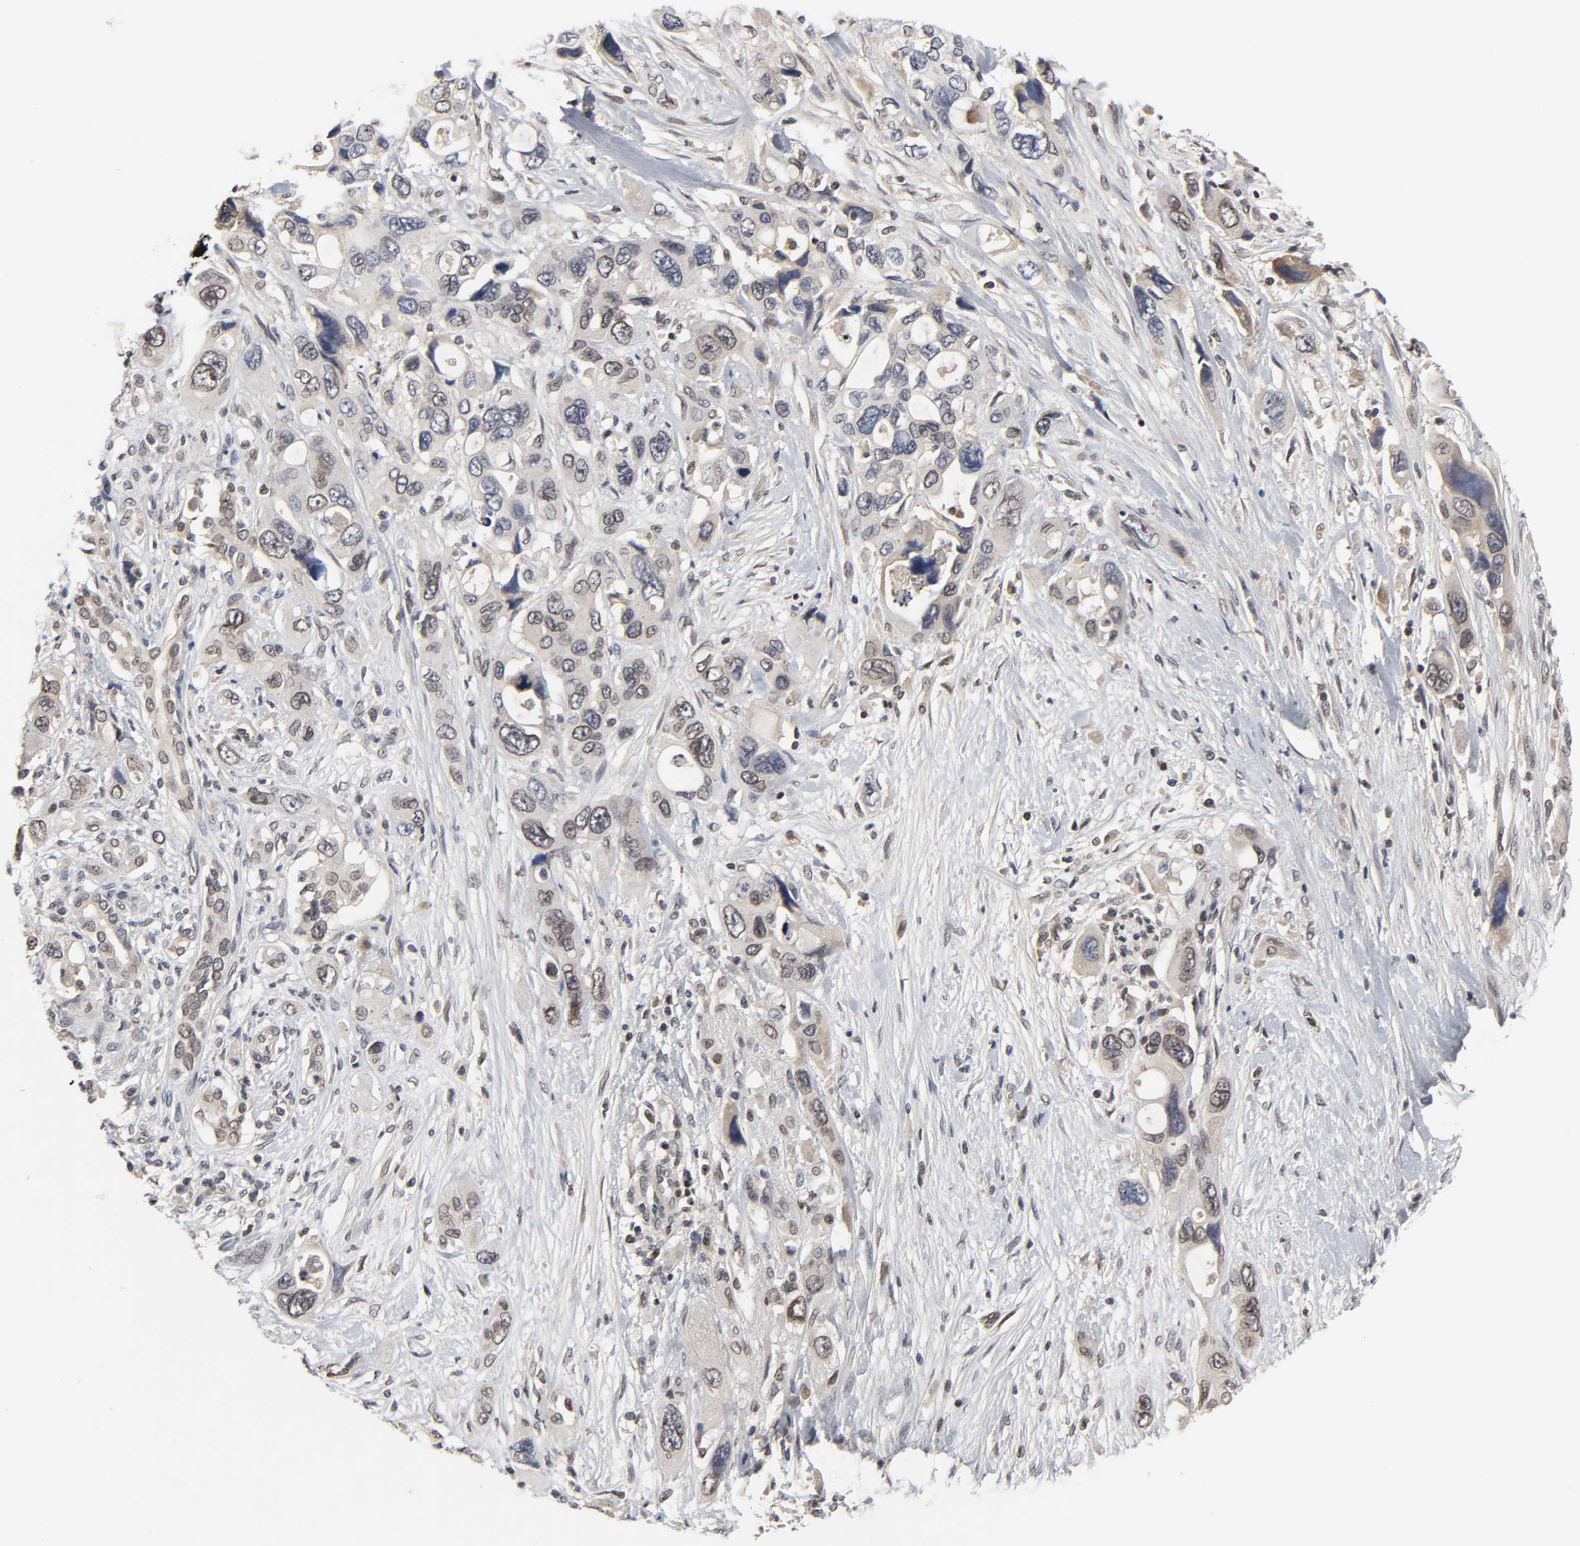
{"staining": {"intensity": "moderate", "quantity": "25%-75%", "location": "cytoplasmic/membranous"}, "tissue": "pancreatic cancer", "cell_type": "Tumor cells", "image_type": "cancer", "snomed": [{"axis": "morphology", "description": "Adenocarcinoma, NOS"}, {"axis": "topography", "description": "Pancreas"}], "caption": "The immunohistochemical stain highlights moderate cytoplasmic/membranous staining in tumor cells of adenocarcinoma (pancreatic) tissue.", "gene": "CPN2", "patient": {"sex": "male", "age": 46}}